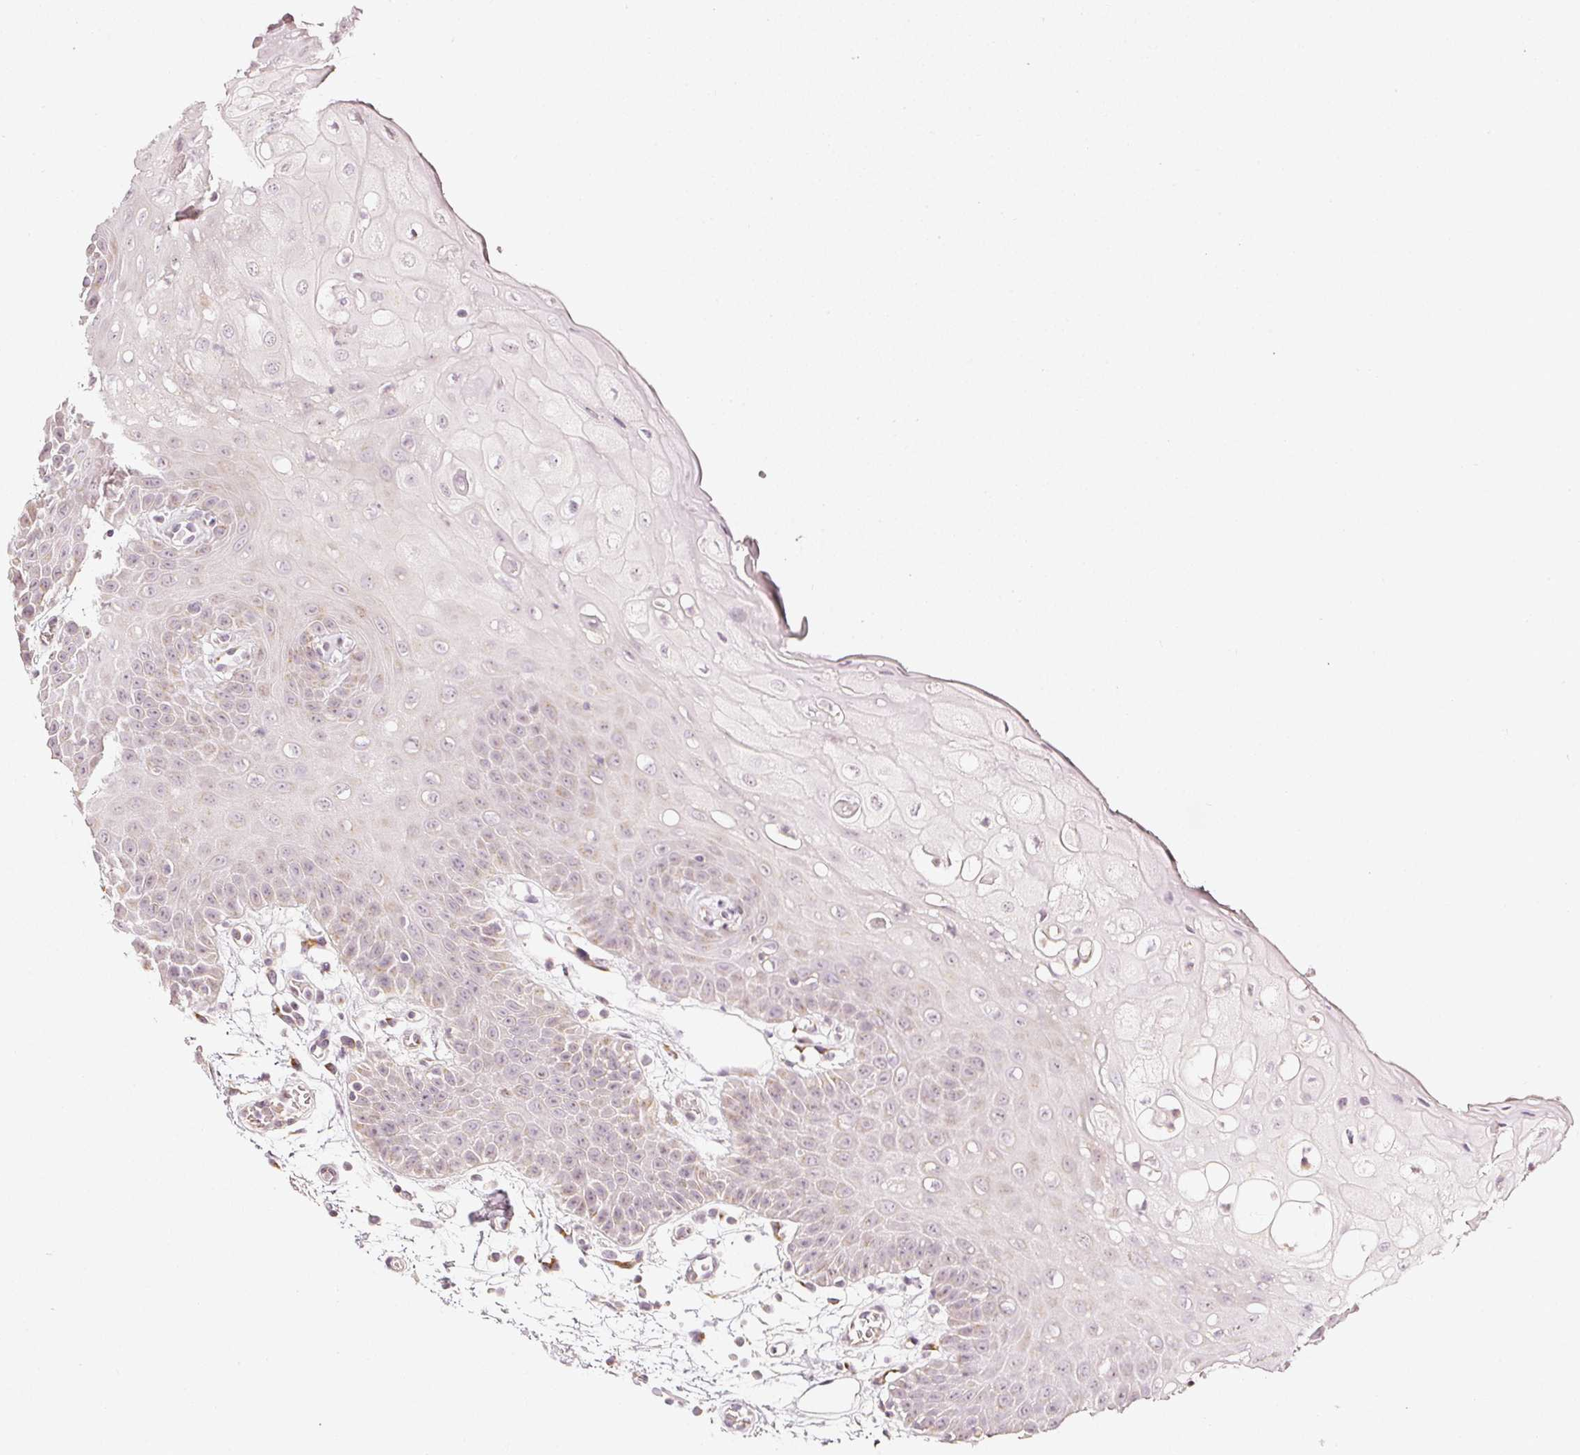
{"staining": {"intensity": "moderate", "quantity": "25%-75%", "location": "cytoplasmic/membranous"}, "tissue": "oral mucosa", "cell_type": "Squamous epithelial cells", "image_type": "normal", "snomed": [{"axis": "morphology", "description": "Normal tissue, NOS"}, {"axis": "topography", "description": "Oral tissue"}, {"axis": "topography", "description": "Tounge, NOS"}], "caption": "High-power microscopy captured an IHC photomicrograph of benign oral mucosa, revealing moderate cytoplasmic/membranous staining in approximately 25%-75% of squamous epithelial cells. Nuclei are stained in blue.", "gene": "NTRK1", "patient": {"sex": "female", "age": 59}}